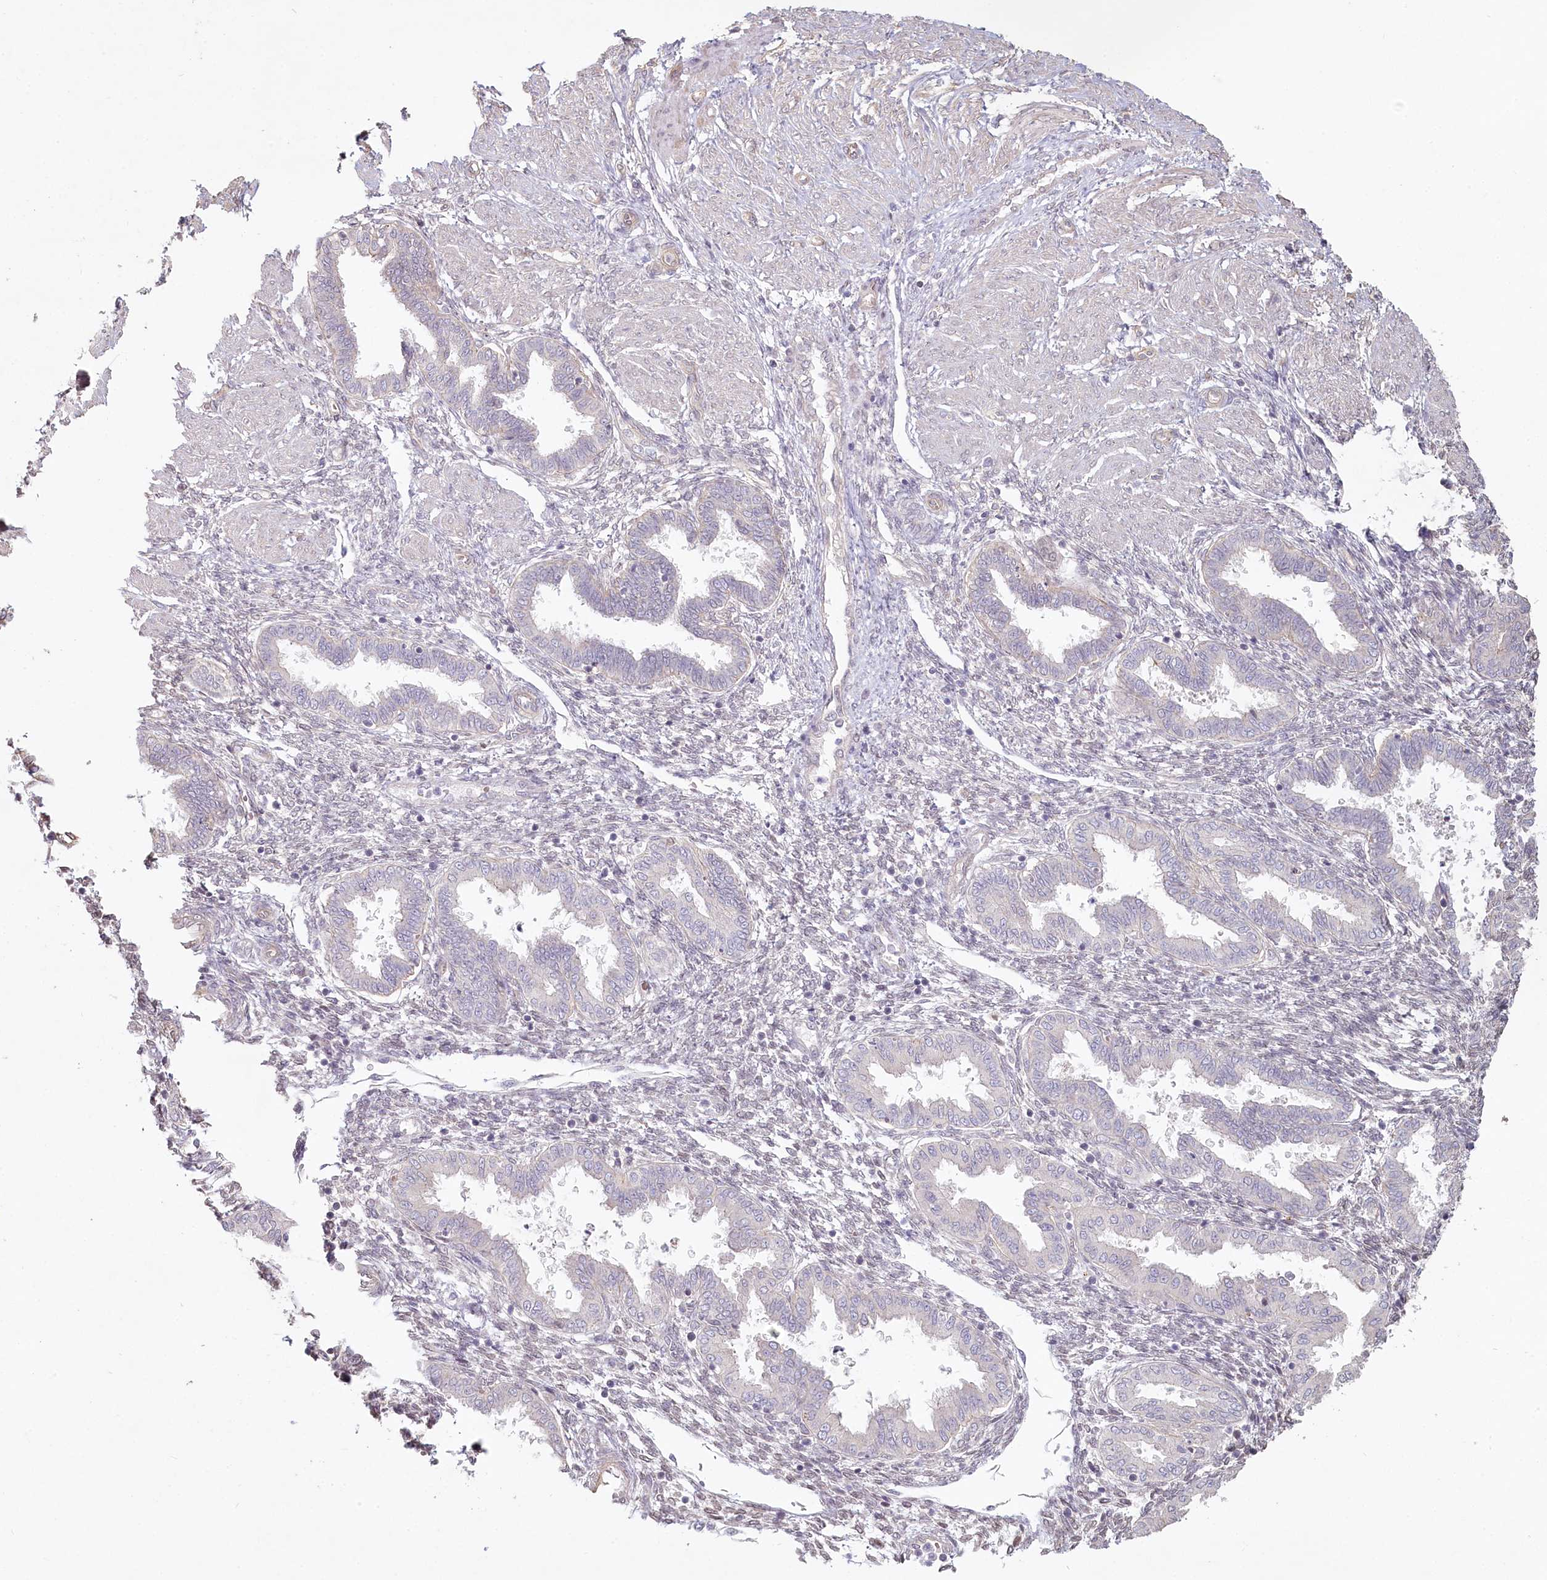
{"staining": {"intensity": "negative", "quantity": "none", "location": "none"}, "tissue": "endometrium", "cell_type": "Cells in endometrial stroma", "image_type": "normal", "snomed": [{"axis": "morphology", "description": "Normal tissue, NOS"}, {"axis": "topography", "description": "Endometrium"}], "caption": "Cells in endometrial stroma show no significant protein staining in normal endometrium. (Brightfield microscopy of DAB (3,3'-diaminobenzidine) immunohistochemistry (IHC) at high magnification).", "gene": "TCHP", "patient": {"sex": "female", "age": 33}}